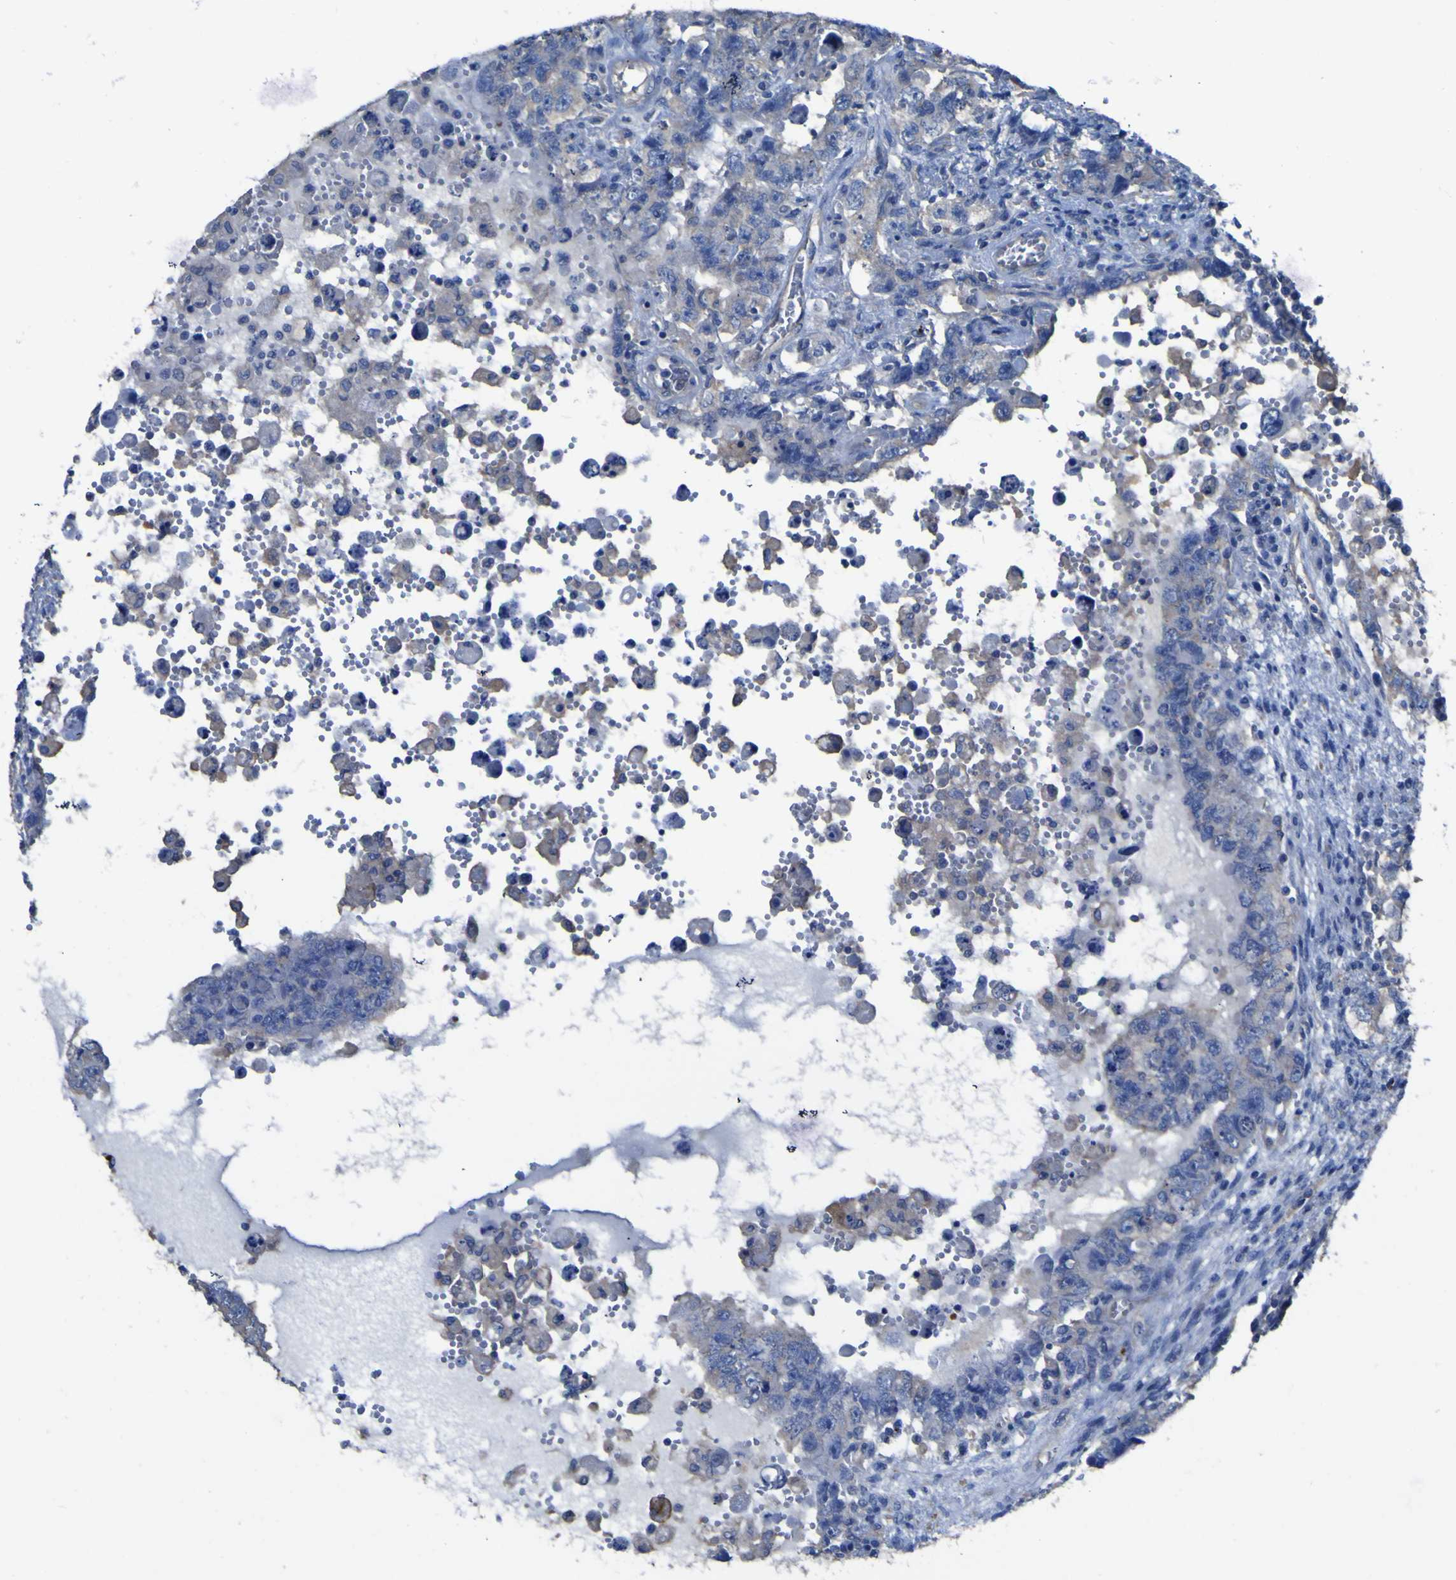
{"staining": {"intensity": "negative", "quantity": "none", "location": "none"}, "tissue": "testis cancer", "cell_type": "Tumor cells", "image_type": "cancer", "snomed": [{"axis": "morphology", "description": "Carcinoma, Embryonal, NOS"}, {"axis": "topography", "description": "Testis"}], "caption": "High power microscopy micrograph of an immunohistochemistry (IHC) histopathology image of testis cancer, revealing no significant positivity in tumor cells. The staining is performed using DAB (3,3'-diaminobenzidine) brown chromogen with nuclei counter-stained in using hematoxylin.", "gene": "AGO4", "patient": {"sex": "male", "age": 26}}